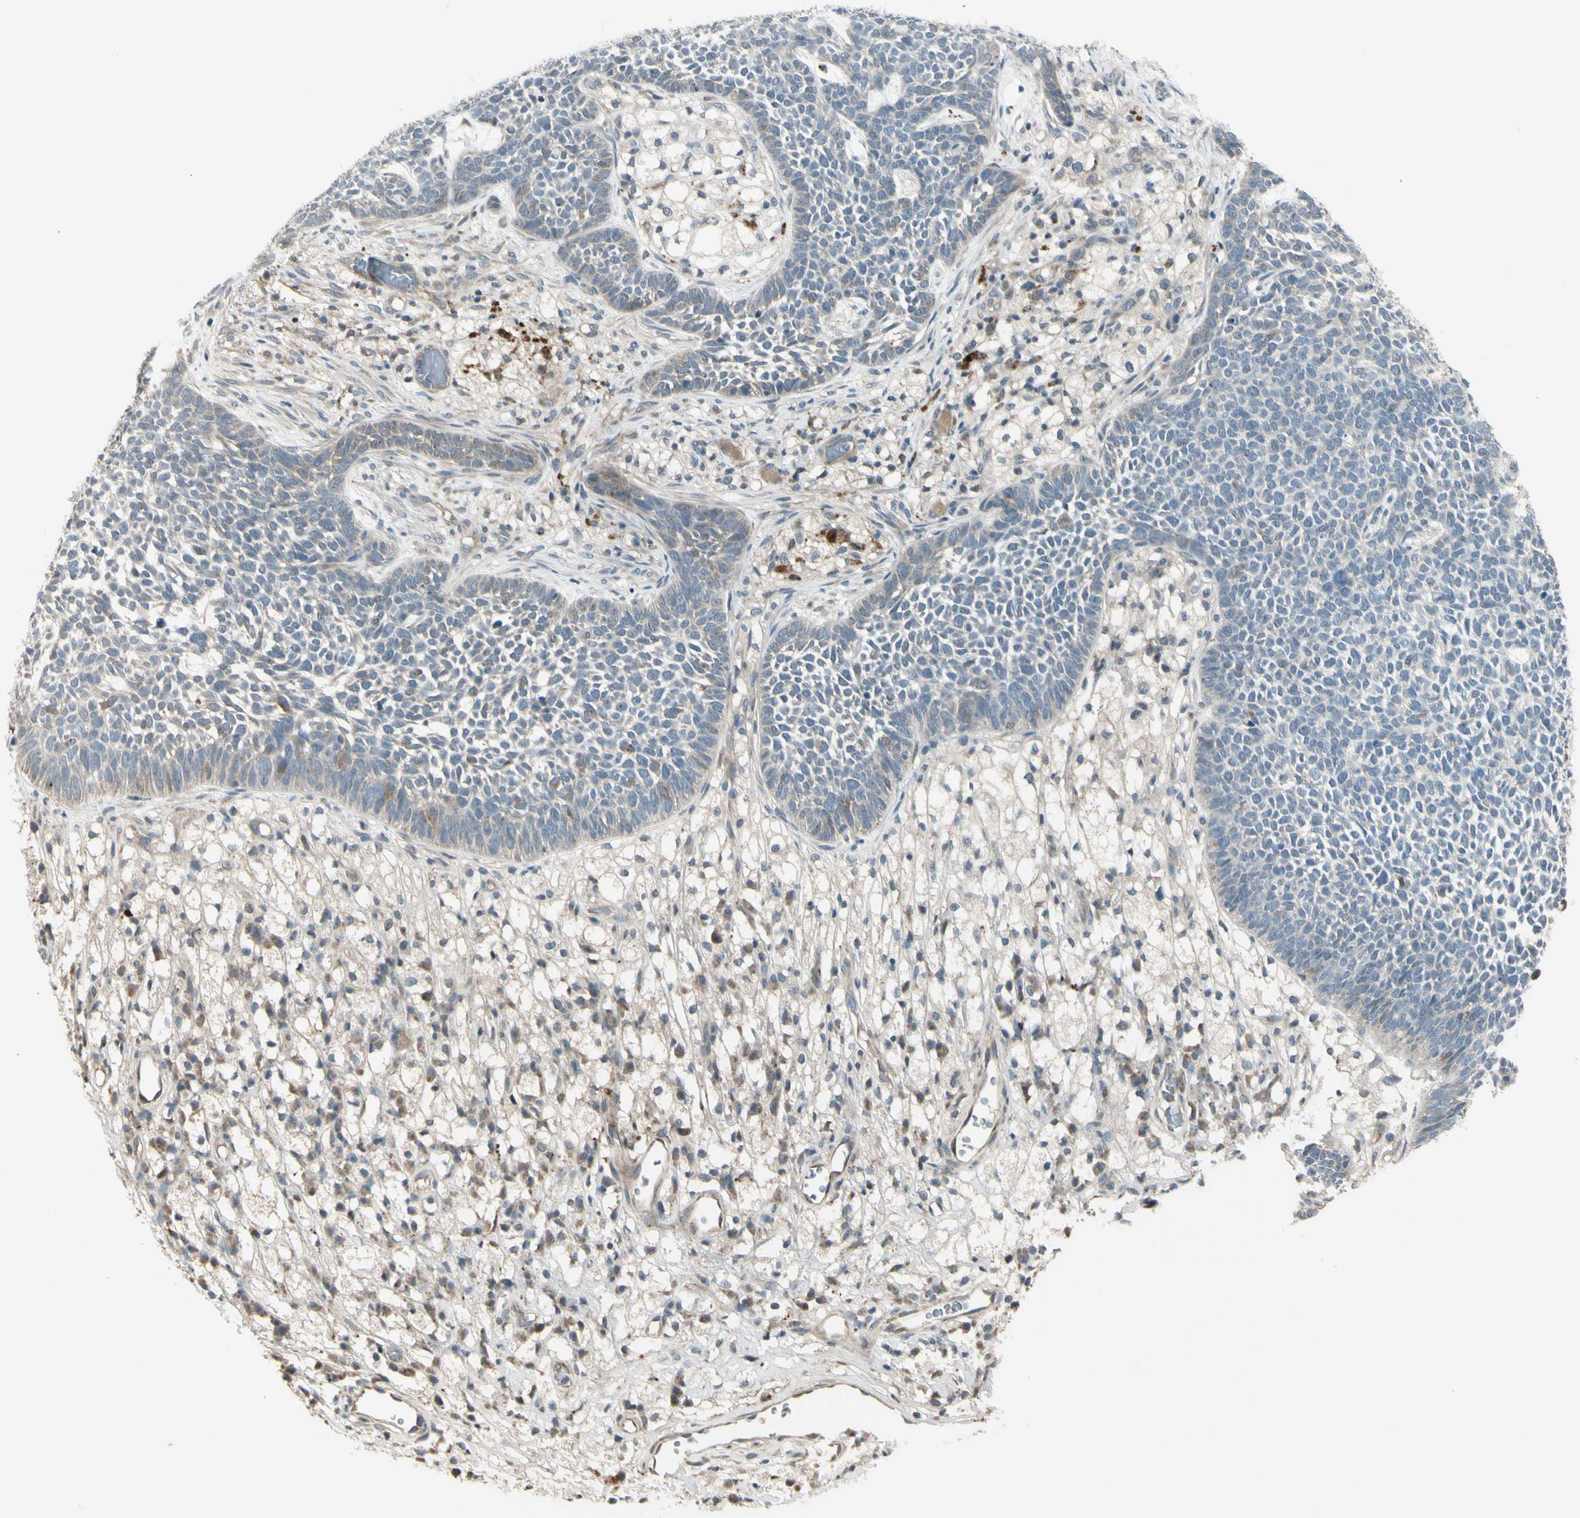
{"staining": {"intensity": "negative", "quantity": "none", "location": "none"}, "tissue": "skin cancer", "cell_type": "Tumor cells", "image_type": "cancer", "snomed": [{"axis": "morphology", "description": "Basal cell carcinoma"}, {"axis": "topography", "description": "Skin"}], "caption": "Micrograph shows no significant protein staining in tumor cells of basal cell carcinoma (skin).", "gene": "OSTM1", "patient": {"sex": "female", "age": 84}}